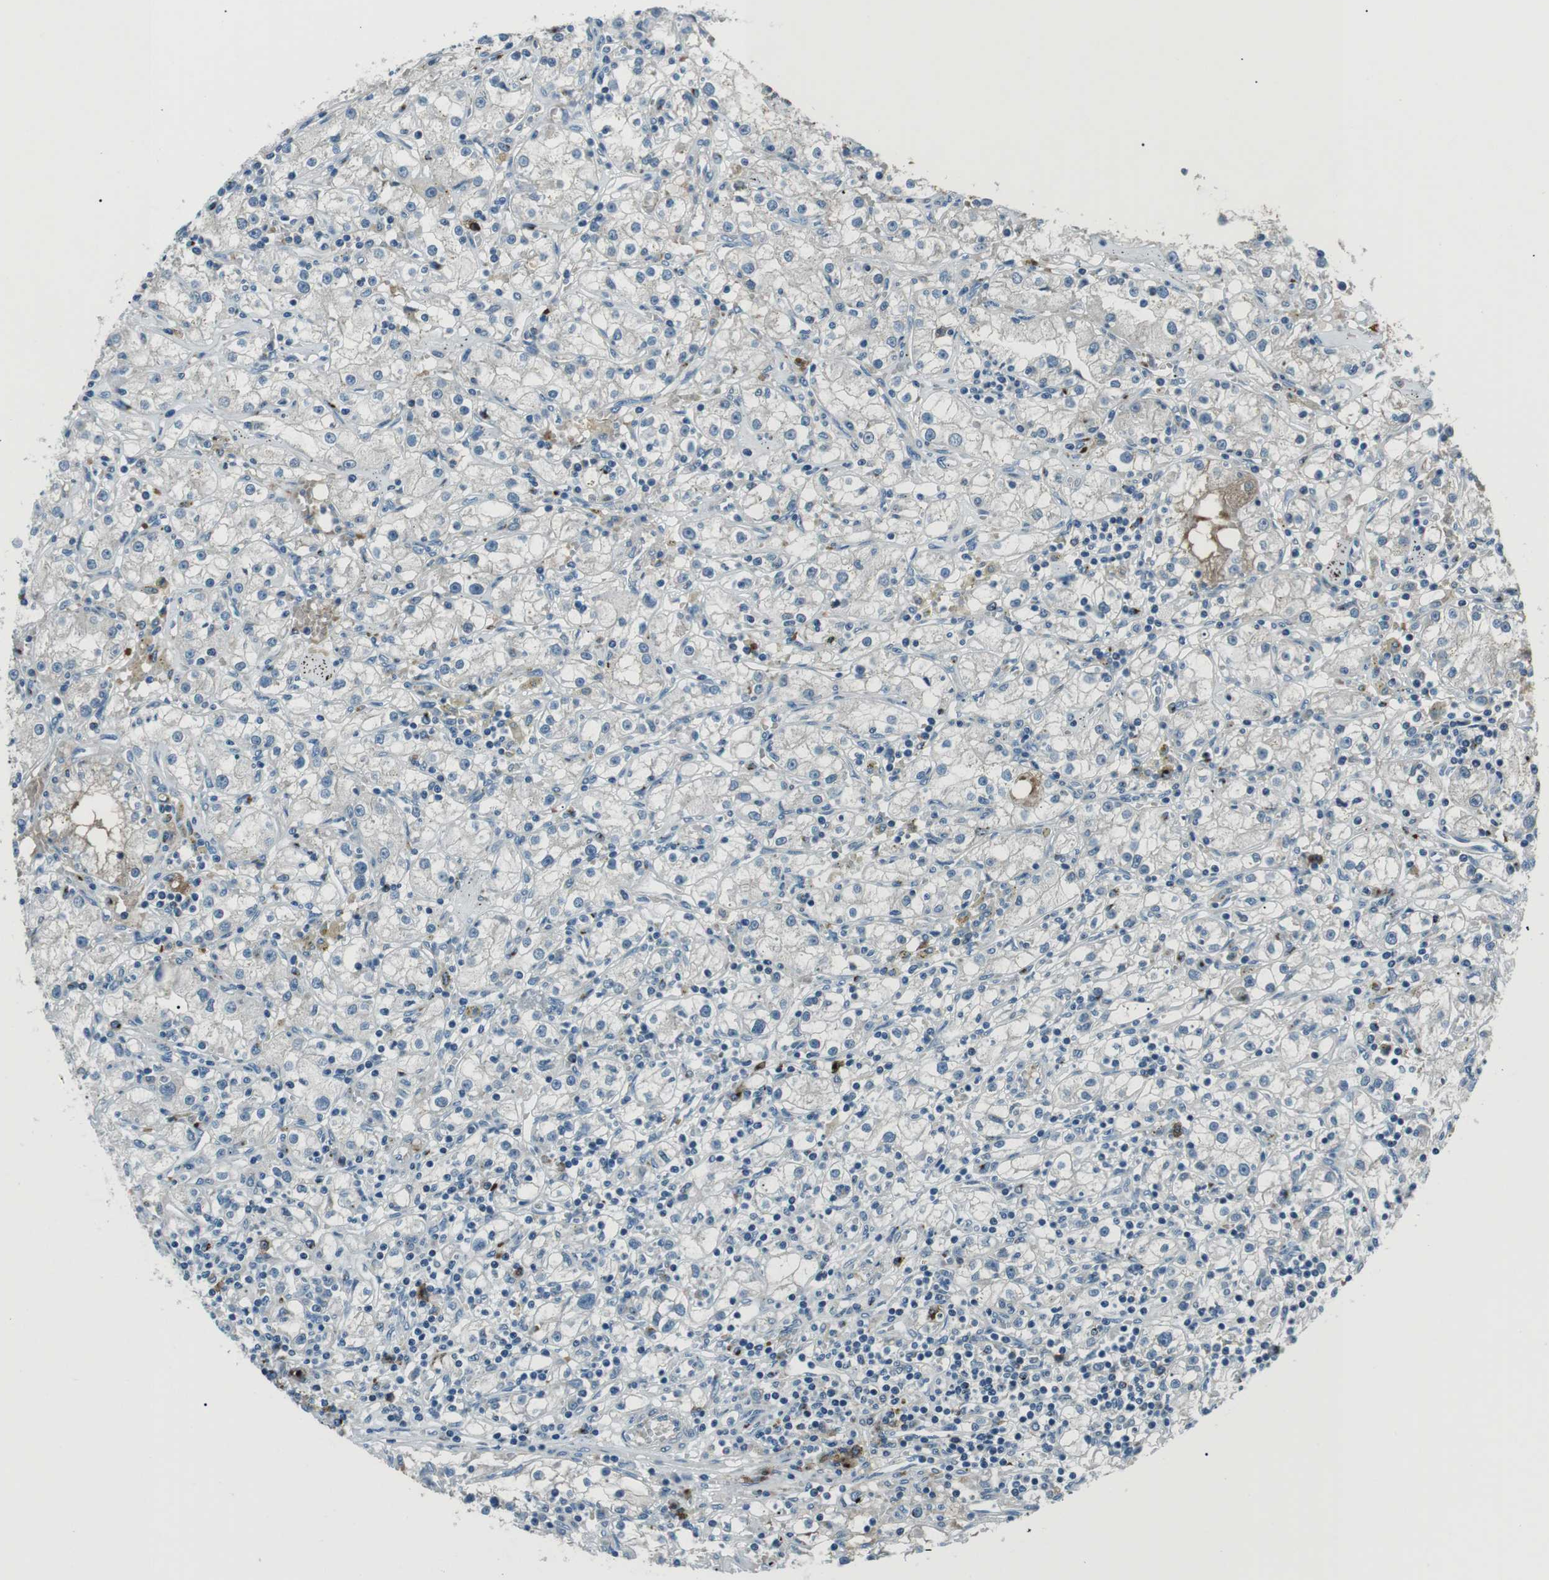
{"staining": {"intensity": "moderate", "quantity": "25%-75%", "location": "cytoplasmic/membranous"}, "tissue": "renal cancer", "cell_type": "Tumor cells", "image_type": "cancer", "snomed": [{"axis": "morphology", "description": "Adenocarcinoma, NOS"}, {"axis": "topography", "description": "Kidney"}], "caption": "A brown stain highlights moderate cytoplasmic/membranous positivity of a protein in human renal cancer tumor cells. (DAB (3,3'-diaminobenzidine) IHC with brightfield microscopy, high magnification).", "gene": "ST6GAL1", "patient": {"sex": "male", "age": 56}}